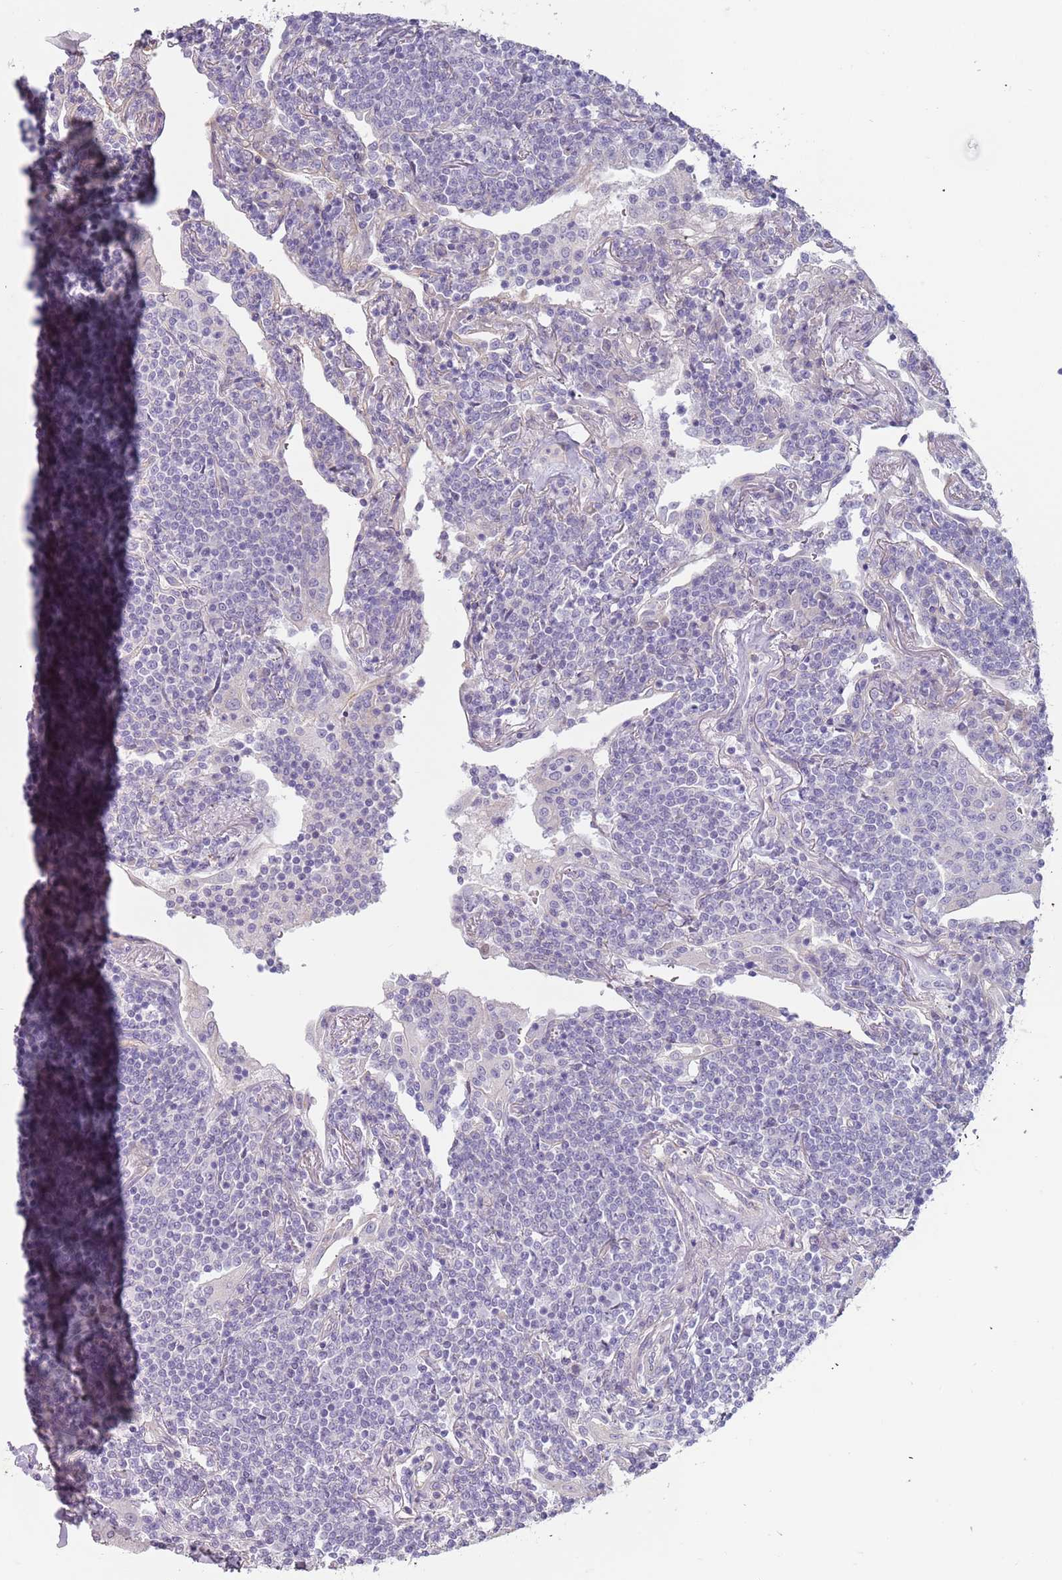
{"staining": {"intensity": "negative", "quantity": "none", "location": "none"}, "tissue": "lymphoma", "cell_type": "Tumor cells", "image_type": "cancer", "snomed": [{"axis": "morphology", "description": "Malignant lymphoma, non-Hodgkin's type, Low grade"}, {"axis": "topography", "description": "Lung"}], "caption": "Immunohistochemistry image of neoplastic tissue: human lymphoma stained with DAB (3,3'-diaminobenzidine) shows no significant protein positivity in tumor cells.", "gene": "RFX2", "patient": {"sex": "female", "age": 71}}